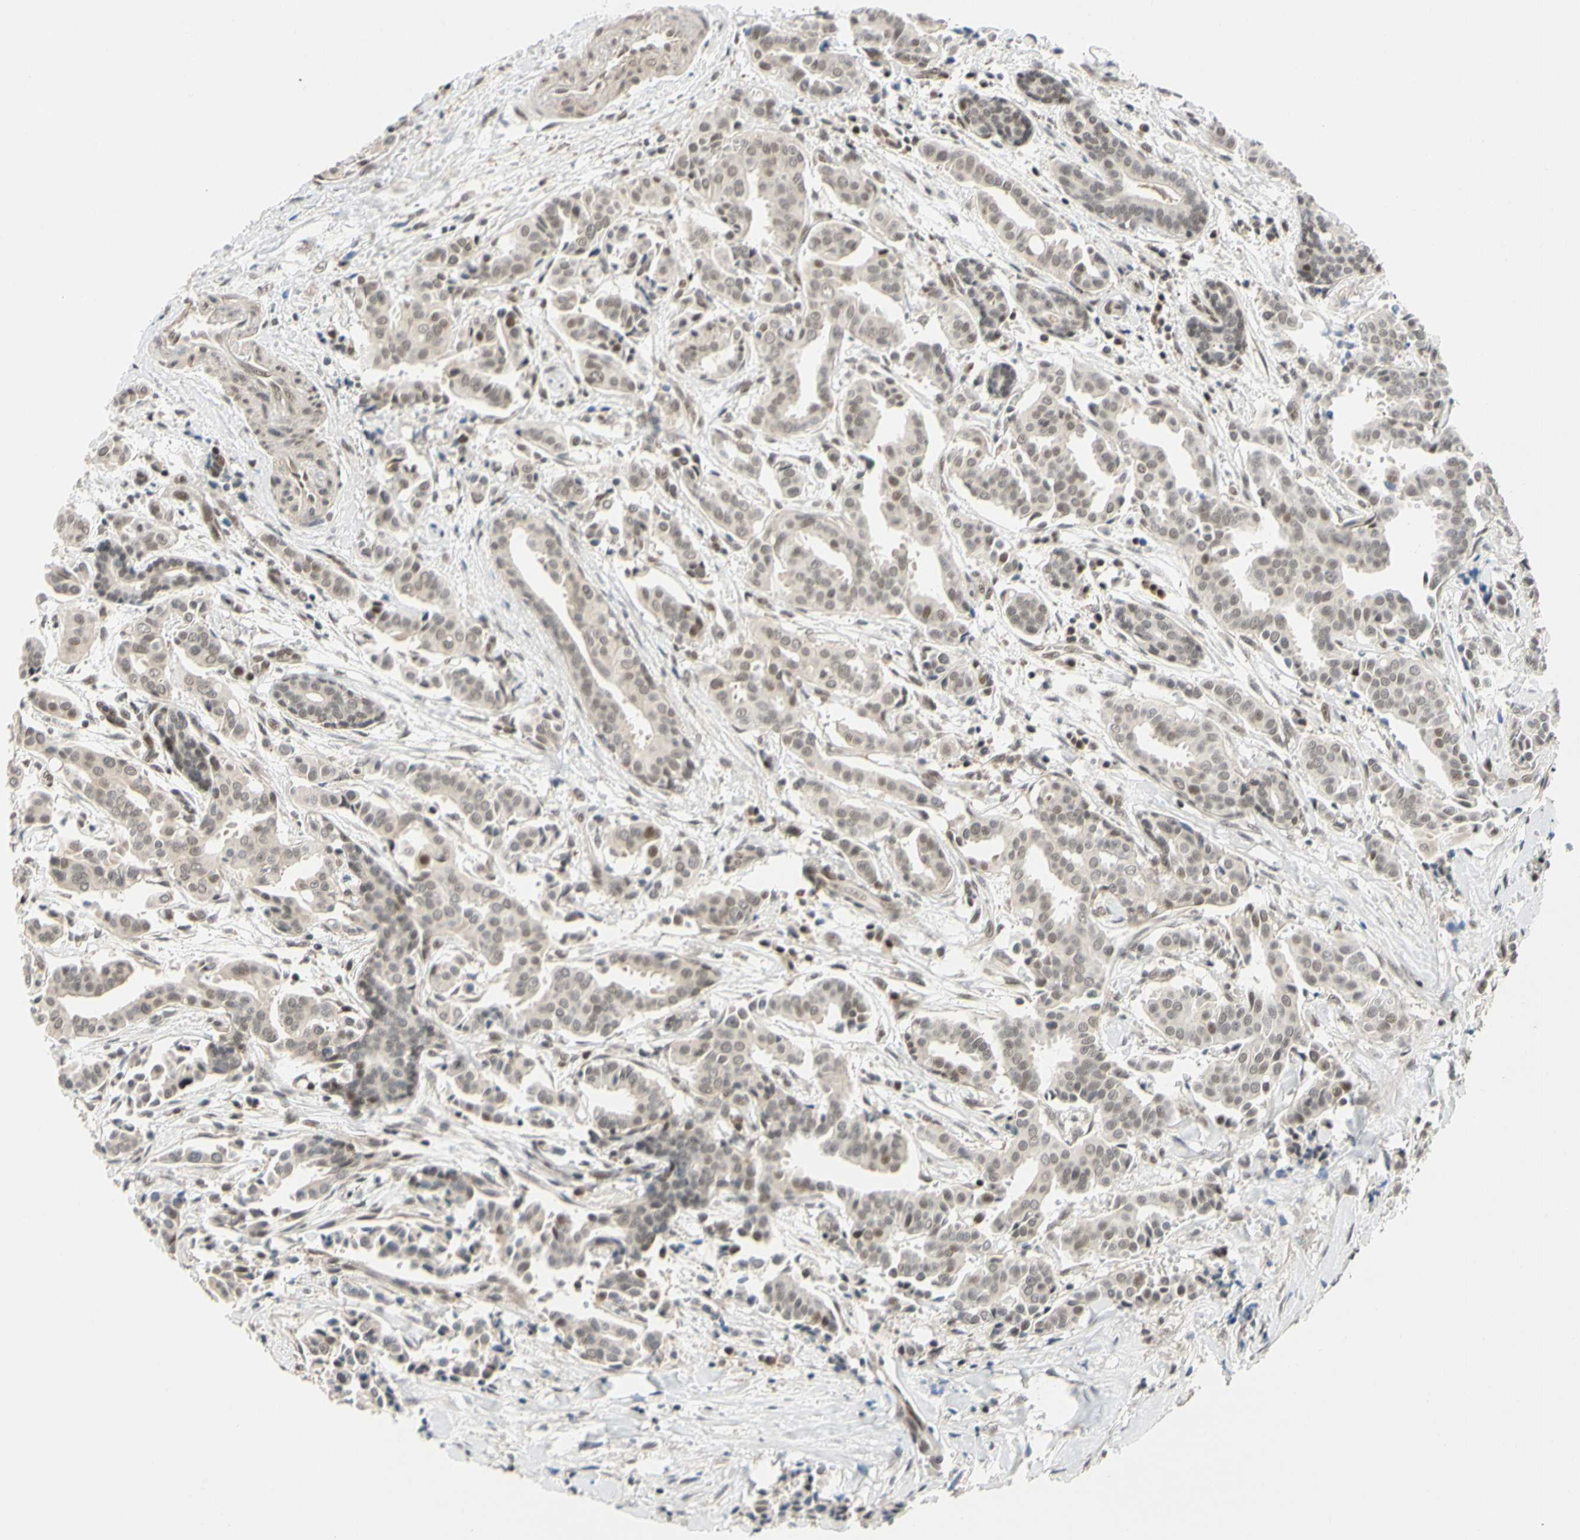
{"staining": {"intensity": "weak", "quantity": "<25%", "location": "nuclear"}, "tissue": "head and neck cancer", "cell_type": "Tumor cells", "image_type": "cancer", "snomed": [{"axis": "morphology", "description": "Adenocarcinoma, NOS"}, {"axis": "topography", "description": "Salivary gland"}, {"axis": "topography", "description": "Head-Neck"}], "caption": "This is an immunohistochemistry (IHC) micrograph of head and neck cancer (adenocarcinoma). There is no staining in tumor cells.", "gene": "TAF4", "patient": {"sex": "female", "age": 59}}